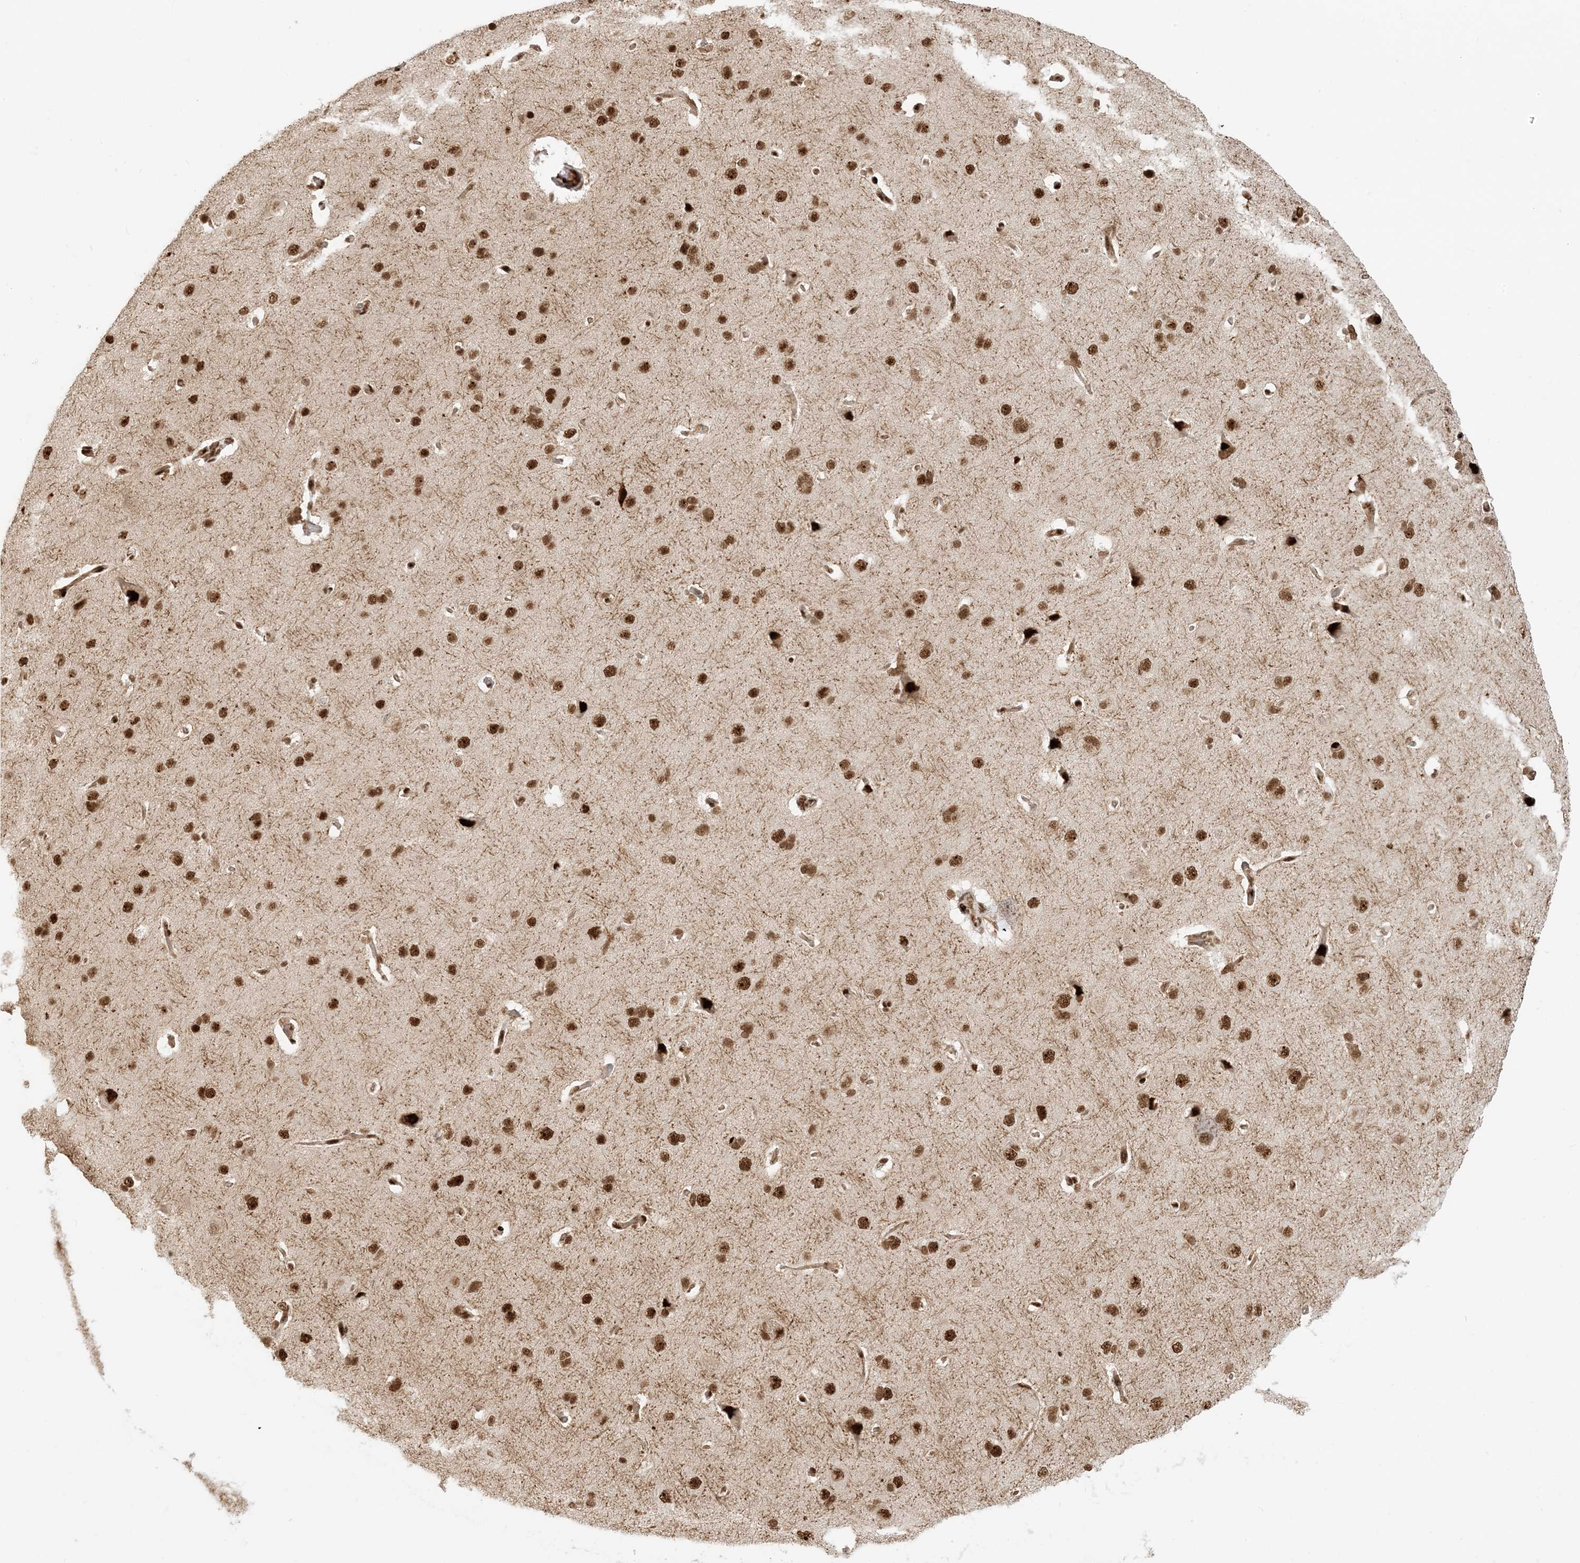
{"staining": {"intensity": "strong", "quantity": ">75%", "location": "cytoplasmic/membranous,nuclear"}, "tissue": "cerebral cortex", "cell_type": "Endothelial cells", "image_type": "normal", "snomed": [{"axis": "morphology", "description": "Normal tissue, NOS"}, {"axis": "topography", "description": "Cerebral cortex"}], "caption": "Immunohistochemical staining of benign human cerebral cortex exhibits >75% levels of strong cytoplasmic/membranous,nuclear protein staining in approximately >75% of endothelial cells.", "gene": "CKS1B", "patient": {"sex": "male", "age": 62}}